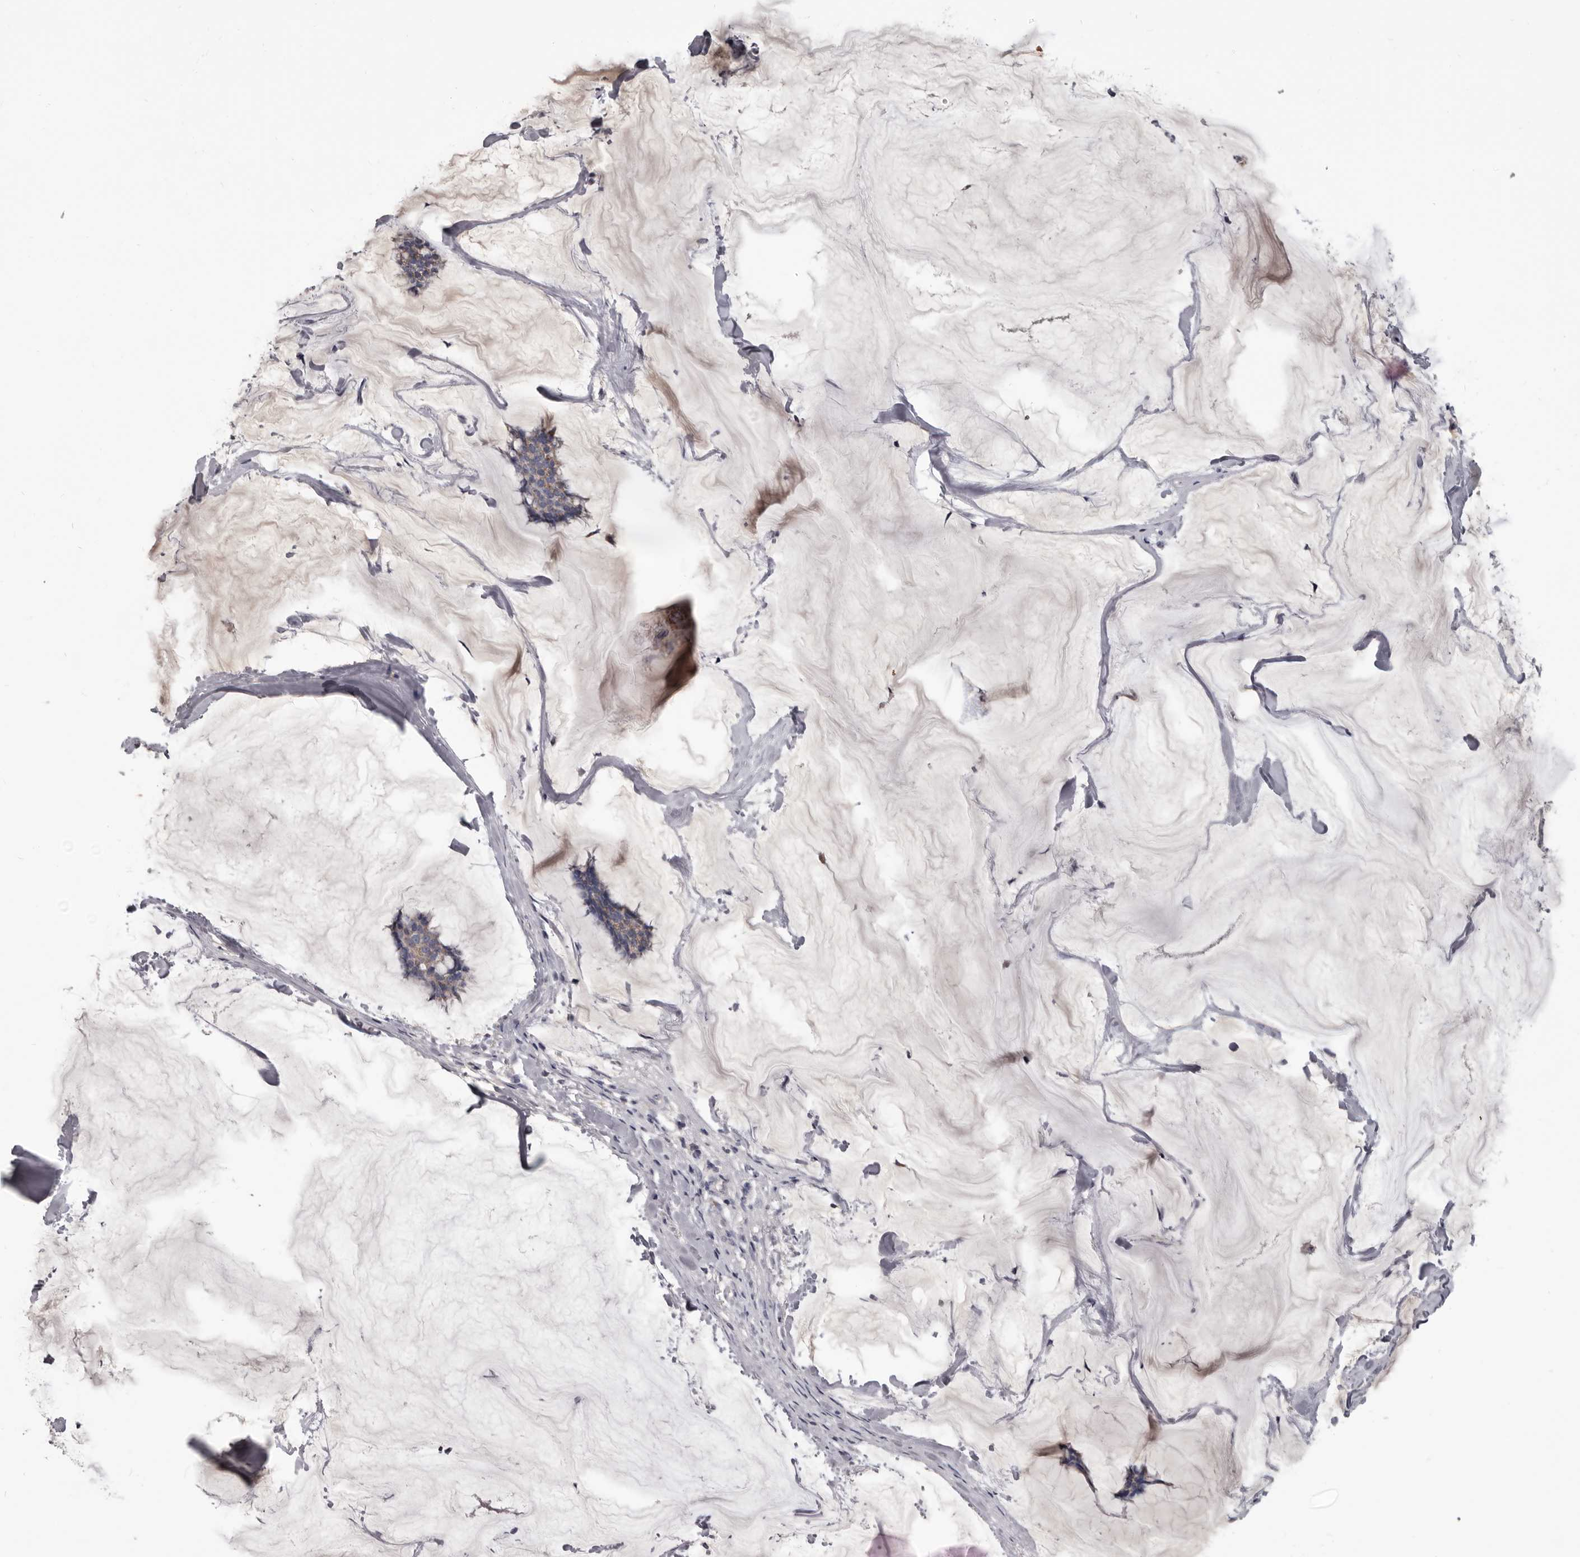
{"staining": {"intensity": "weak", "quantity": "25%-75%", "location": "cytoplasmic/membranous"}, "tissue": "breast cancer", "cell_type": "Tumor cells", "image_type": "cancer", "snomed": [{"axis": "morphology", "description": "Duct carcinoma"}, {"axis": "topography", "description": "Breast"}], "caption": "Human breast cancer stained for a protein (brown) displays weak cytoplasmic/membranous positive staining in approximately 25%-75% of tumor cells.", "gene": "ALDH5A1", "patient": {"sex": "female", "age": 93}}